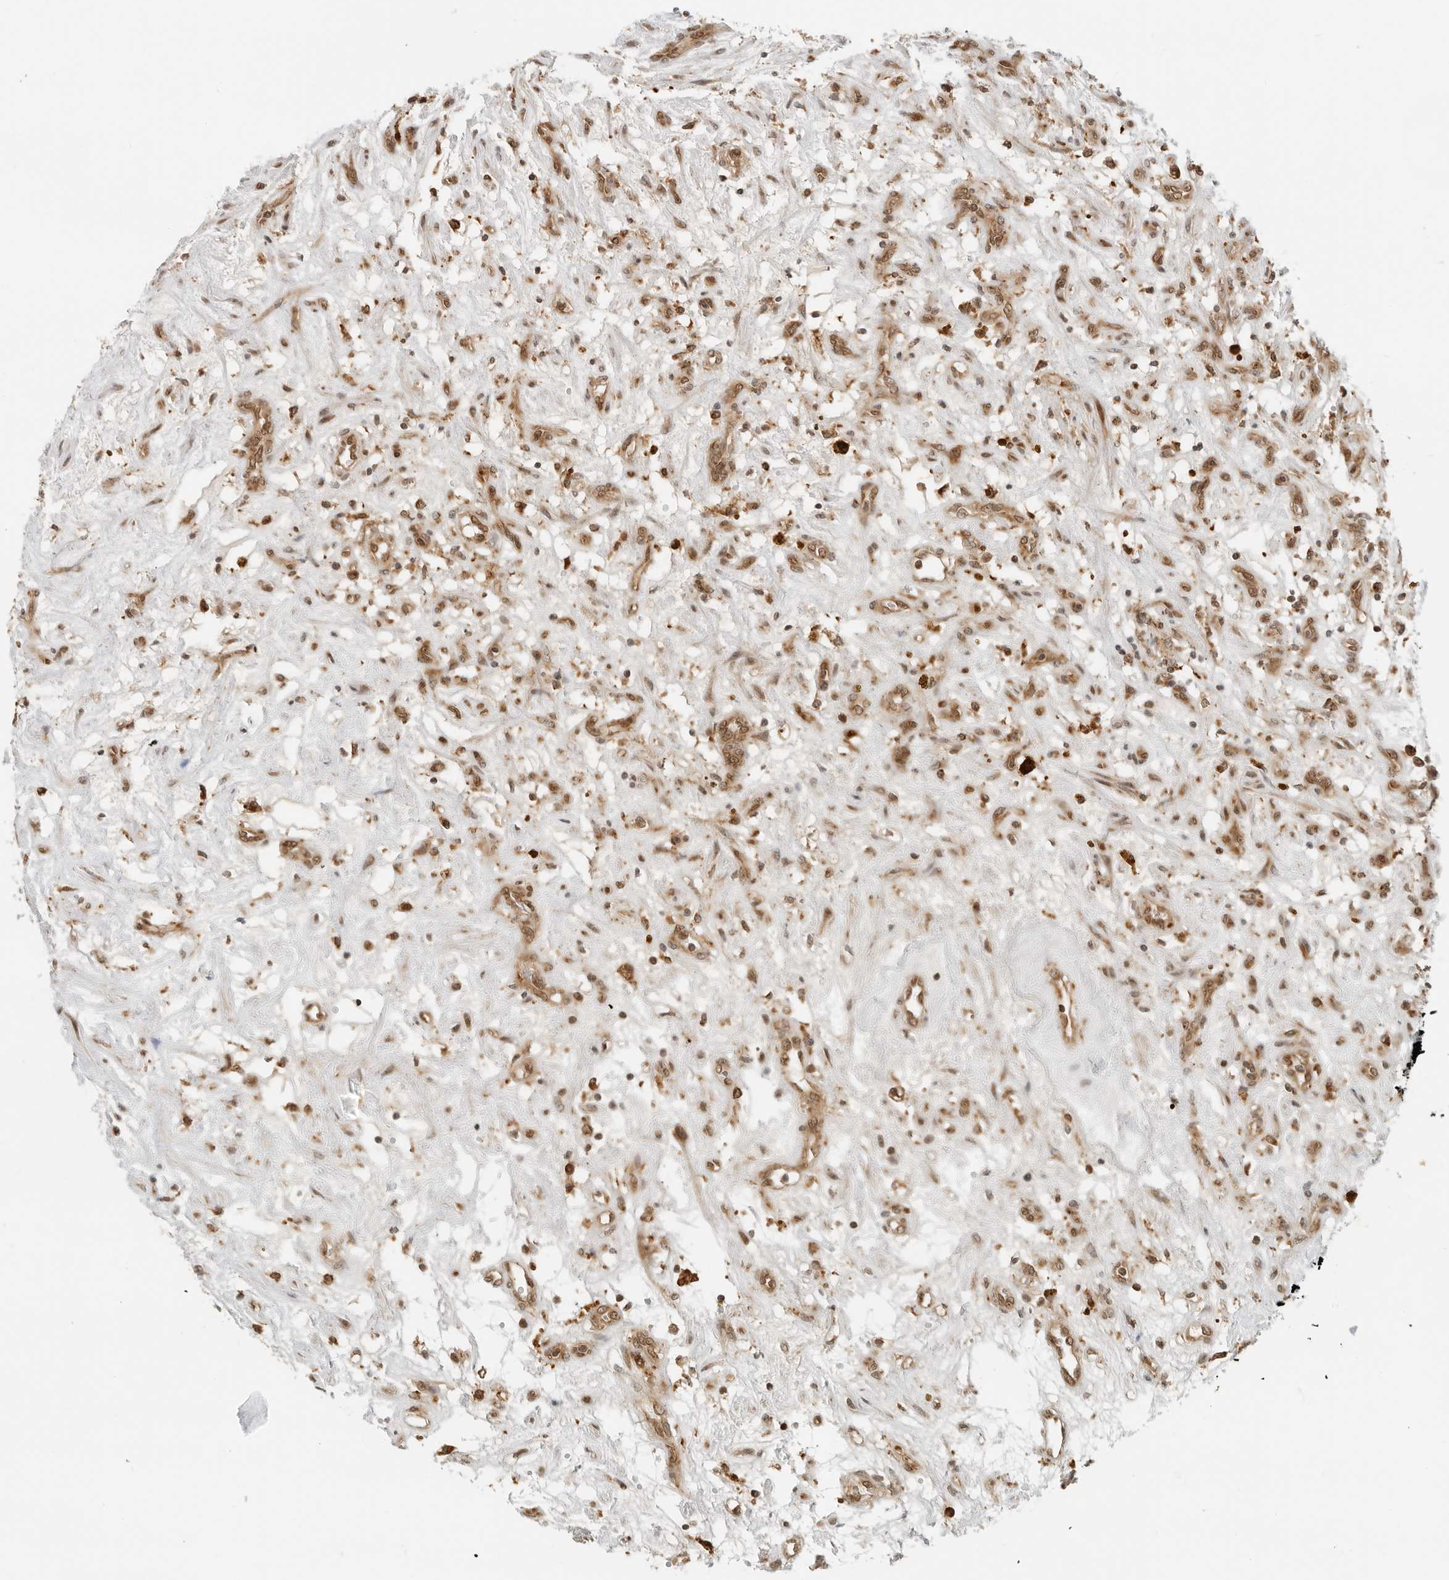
{"staining": {"intensity": "moderate", "quantity": ">75%", "location": "cytoplasmic/membranous,nuclear"}, "tissue": "renal cancer", "cell_type": "Tumor cells", "image_type": "cancer", "snomed": [{"axis": "morphology", "description": "Adenocarcinoma, NOS"}, {"axis": "topography", "description": "Kidney"}], "caption": "Protein staining of renal cancer tissue shows moderate cytoplasmic/membranous and nuclear positivity in about >75% of tumor cells.", "gene": "RC3H1", "patient": {"sex": "female", "age": 57}}